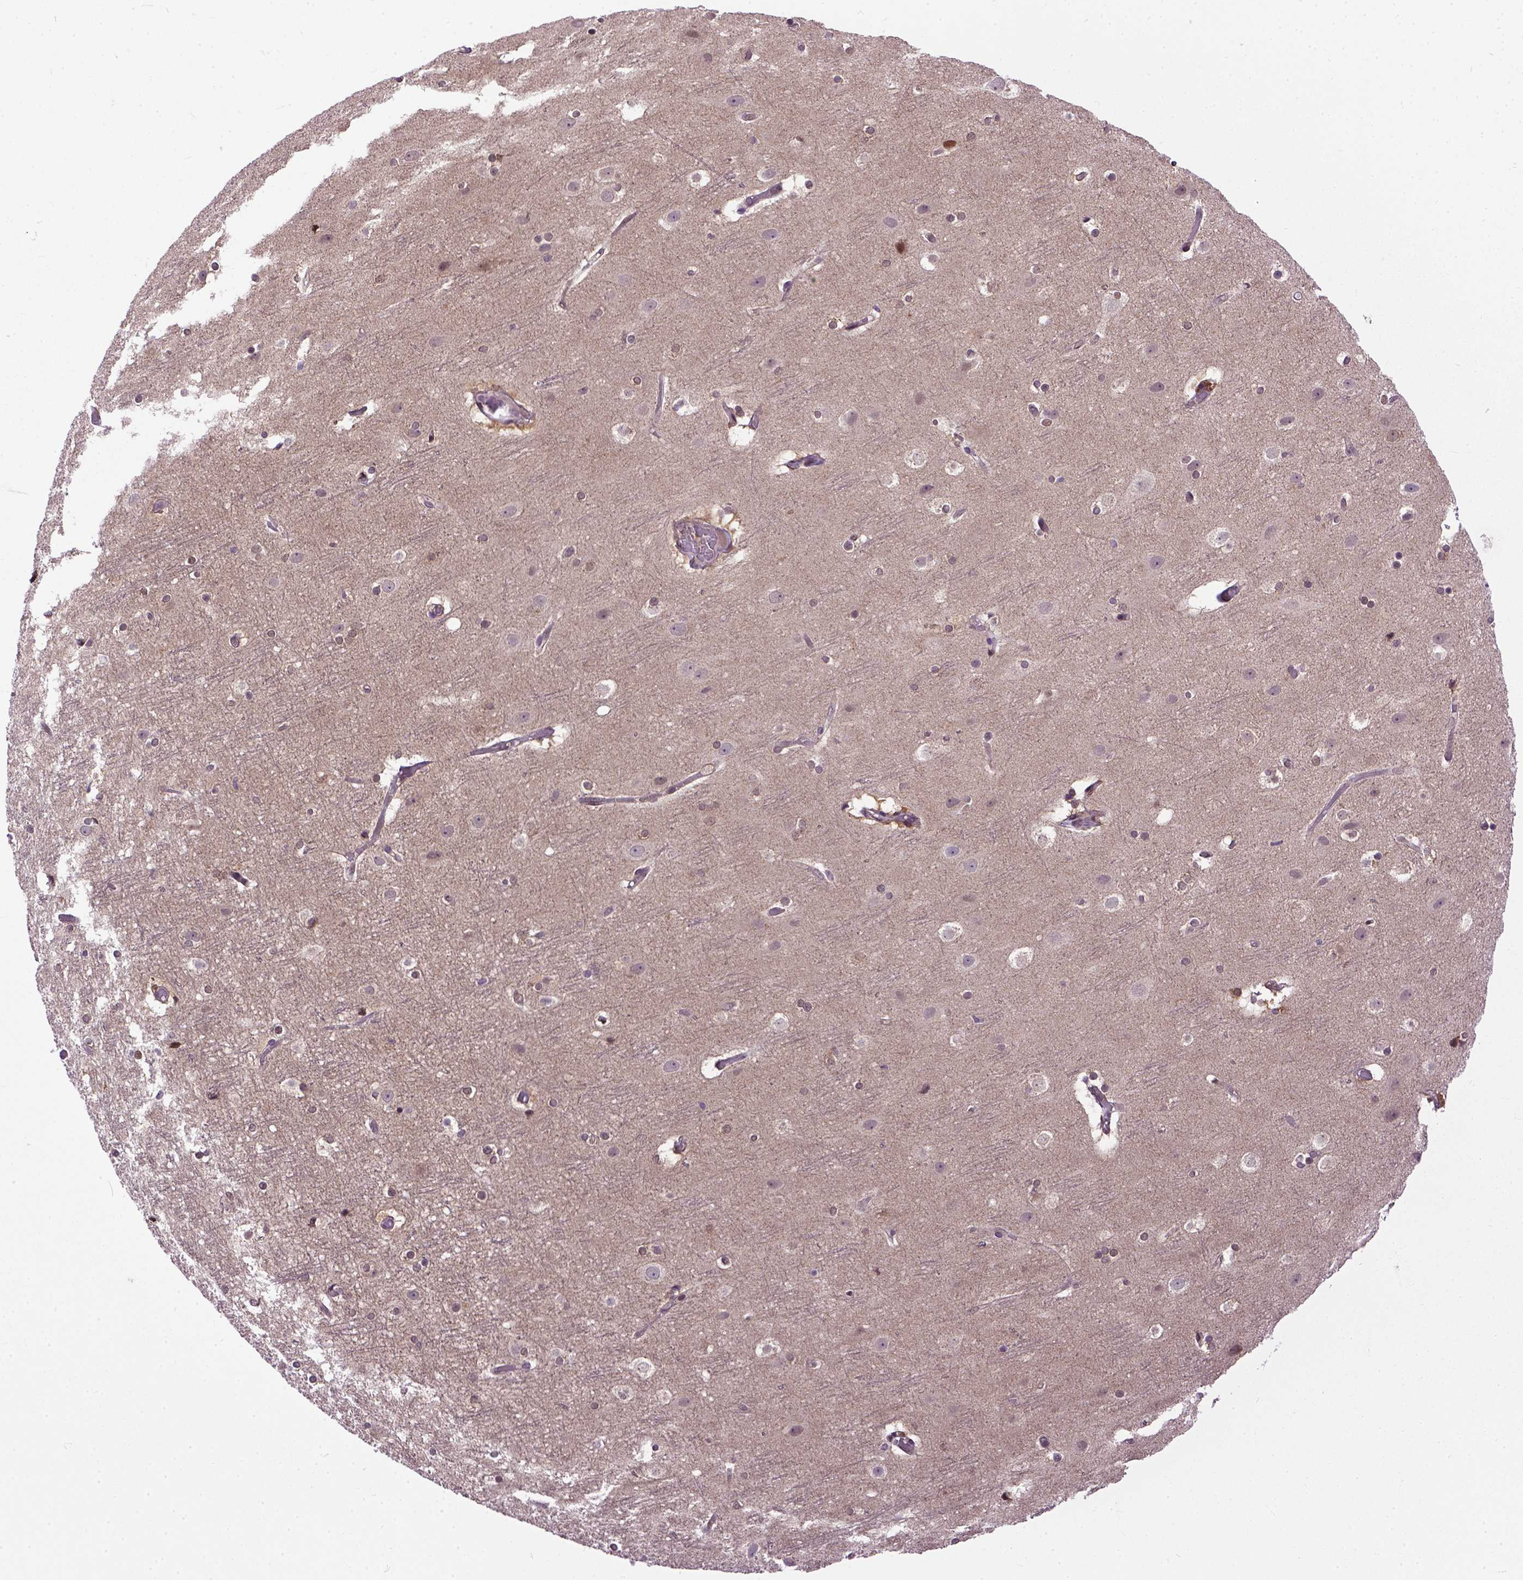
{"staining": {"intensity": "moderate", "quantity": ">75%", "location": "nuclear"}, "tissue": "cerebral cortex", "cell_type": "Endothelial cells", "image_type": "normal", "snomed": [{"axis": "morphology", "description": "Normal tissue, NOS"}, {"axis": "topography", "description": "Cerebral cortex"}], "caption": "This micrograph shows immunohistochemistry (IHC) staining of unremarkable human cerebral cortex, with medium moderate nuclear expression in approximately >75% of endothelial cells.", "gene": "UBA3", "patient": {"sex": "female", "age": 52}}